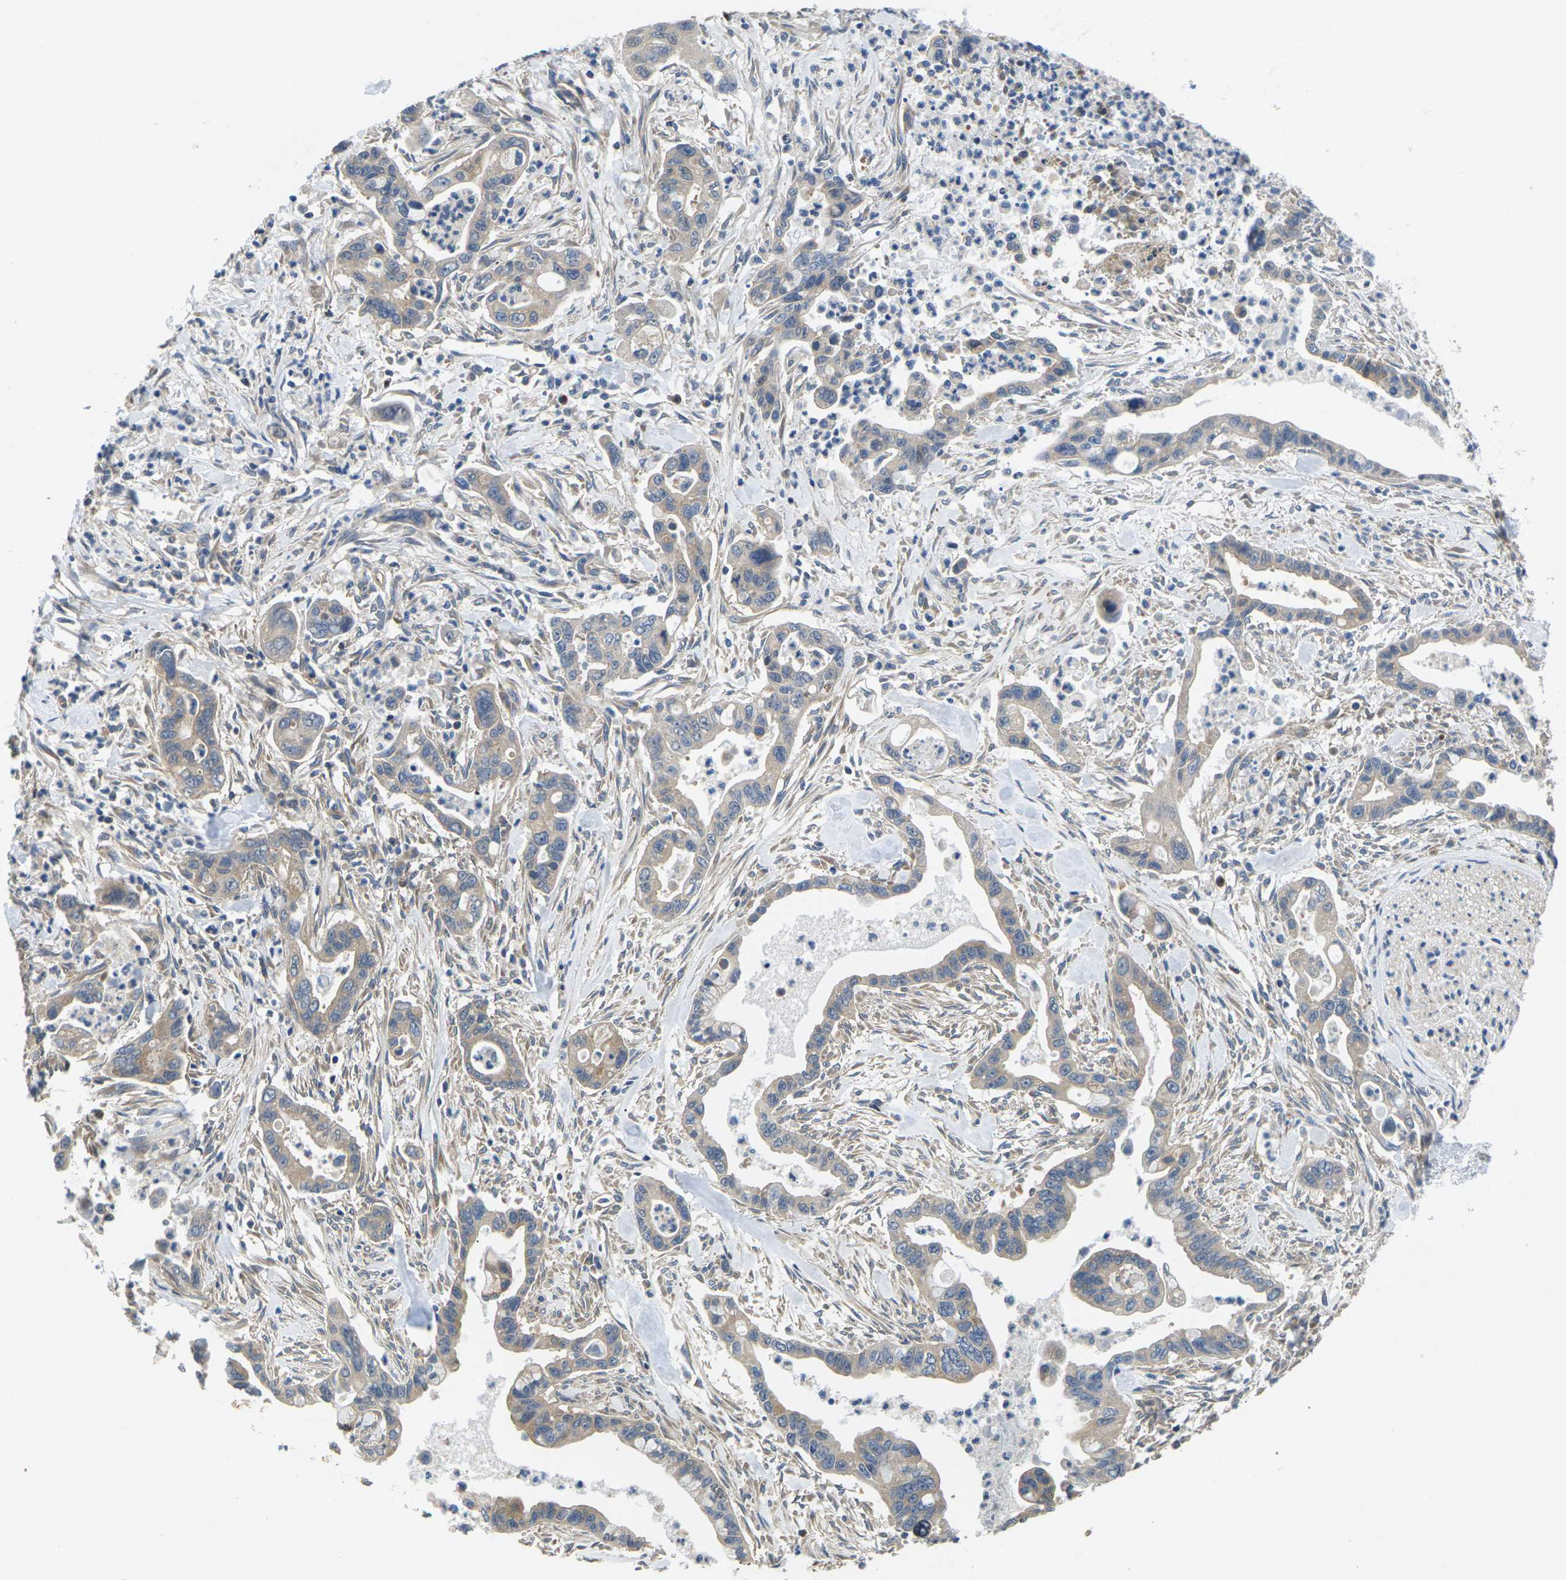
{"staining": {"intensity": "weak", "quantity": "<25%", "location": "cytoplasmic/membranous"}, "tissue": "pancreatic cancer", "cell_type": "Tumor cells", "image_type": "cancer", "snomed": [{"axis": "morphology", "description": "Adenocarcinoma, NOS"}, {"axis": "topography", "description": "Pancreas"}], "caption": "Pancreatic cancer was stained to show a protein in brown. There is no significant positivity in tumor cells.", "gene": "TMCC2", "patient": {"sex": "male", "age": 70}}